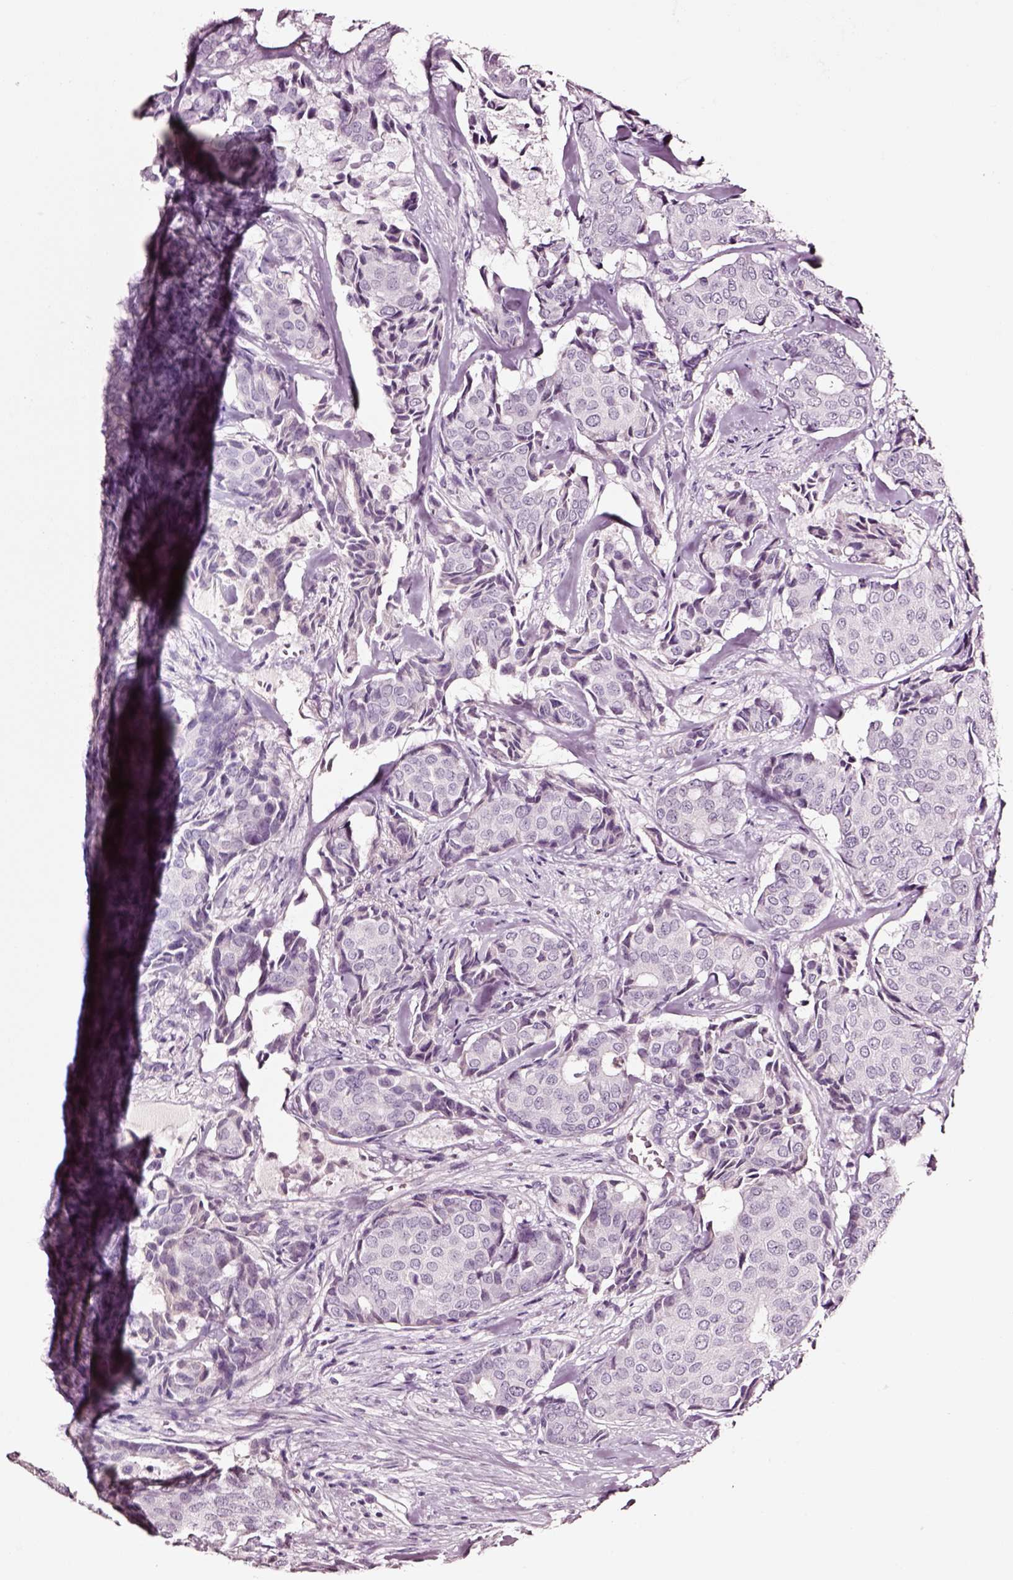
{"staining": {"intensity": "negative", "quantity": "none", "location": "none"}, "tissue": "breast cancer", "cell_type": "Tumor cells", "image_type": "cancer", "snomed": [{"axis": "morphology", "description": "Duct carcinoma"}, {"axis": "topography", "description": "Breast"}], "caption": "Image shows no protein staining in tumor cells of breast cancer (infiltrating ductal carcinoma) tissue.", "gene": "SMIM17", "patient": {"sex": "female", "age": 75}}